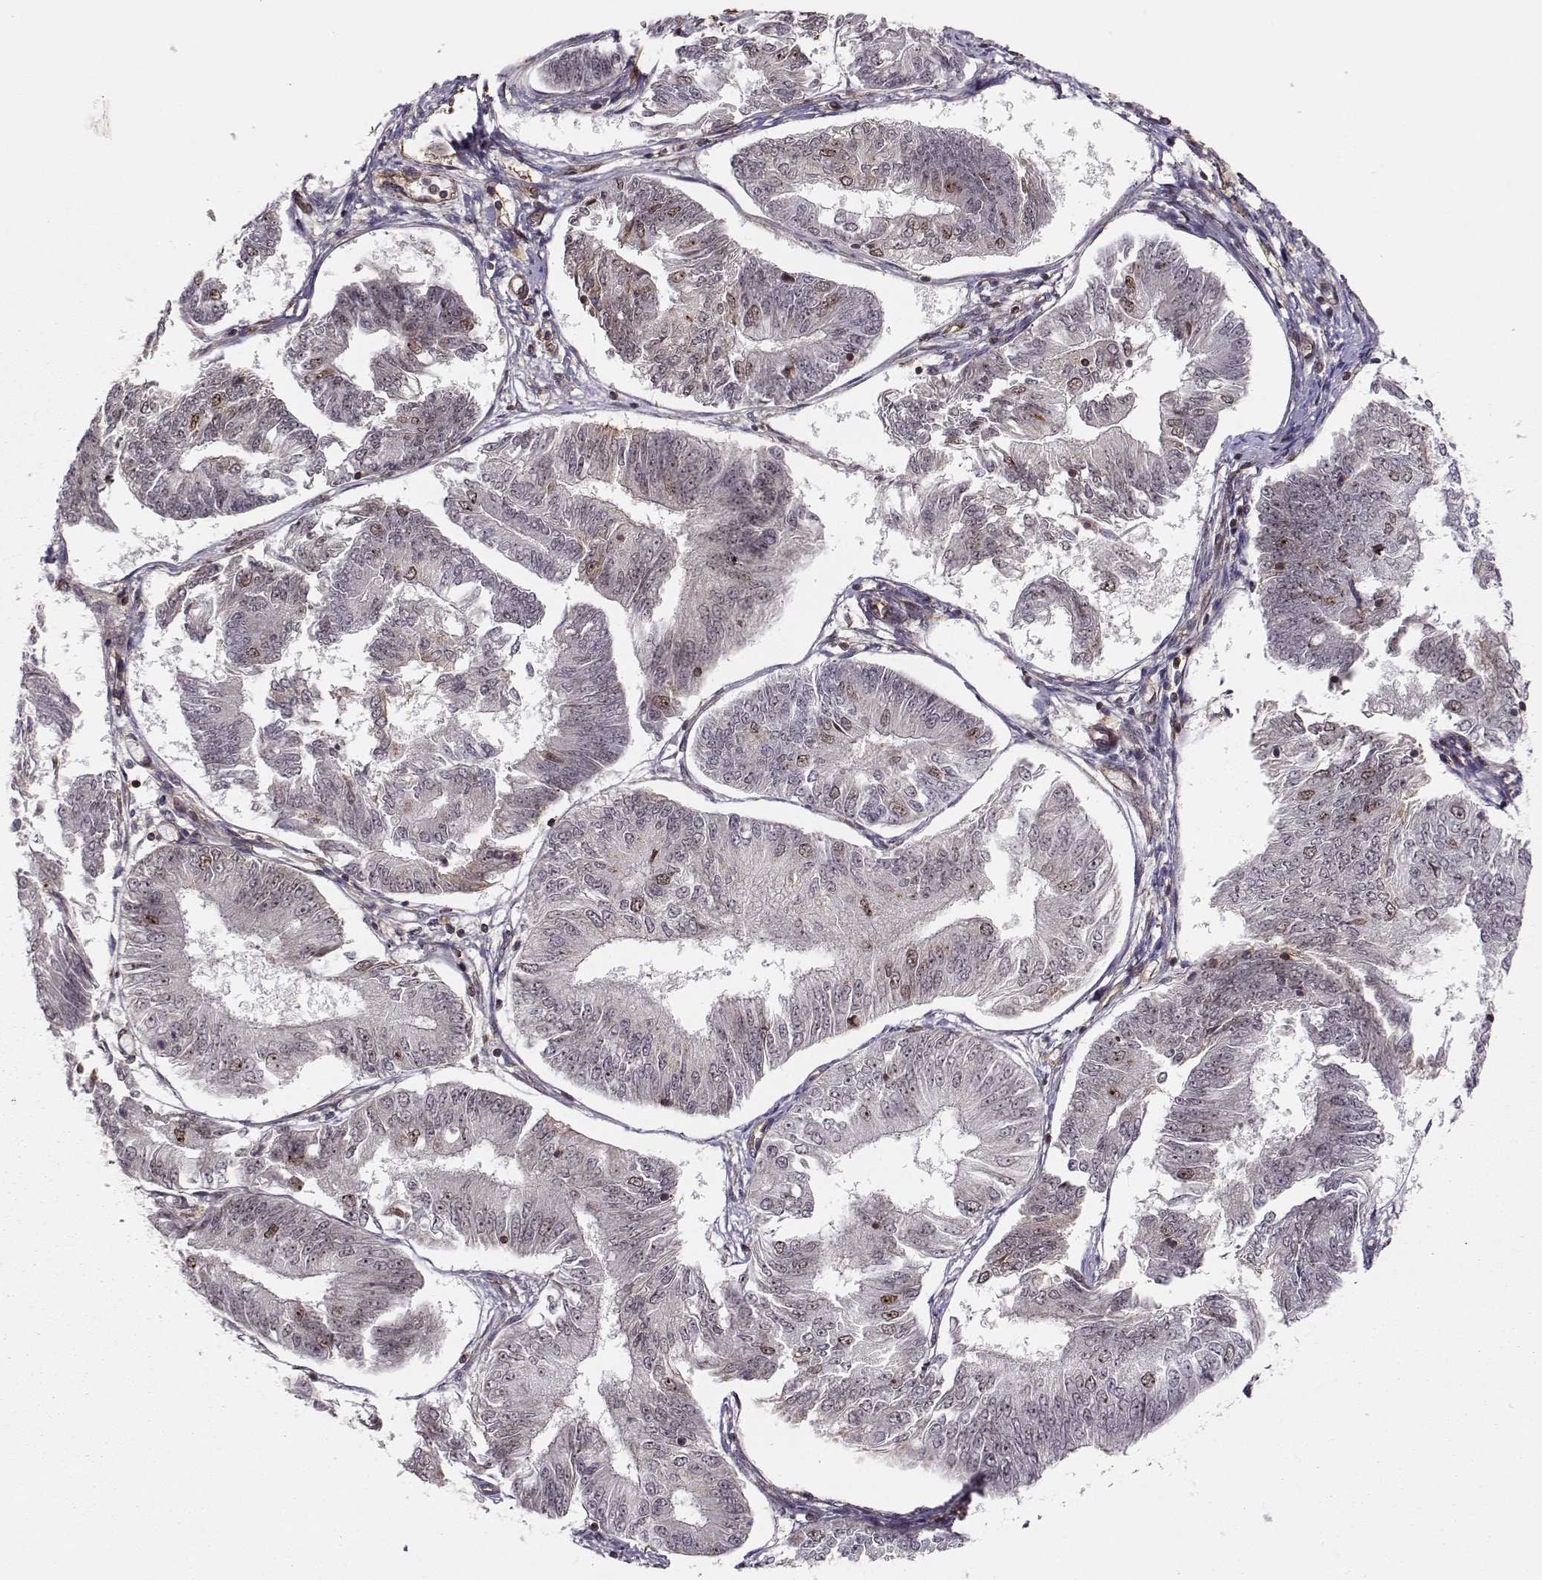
{"staining": {"intensity": "moderate", "quantity": "<25%", "location": "cytoplasmic/membranous,nuclear"}, "tissue": "endometrial cancer", "cell_type": "Tumor cells", "image_type": "cancer", "snomed": [{"axis": "morphology", "description": "Adenocarcinoma, NOS"}, {"axis": "topography", "description": "Endometrium"}], "caption": "About <25% of tumor cells in human adenocarcinoma (endometrial) demonstrate moderate cytoplasmic/membranous and nuclear protein positivity as visualized by brown immunohistochemical staining.", "gene": "CIR1", "patient": {"sex": "female", "age": 58}}